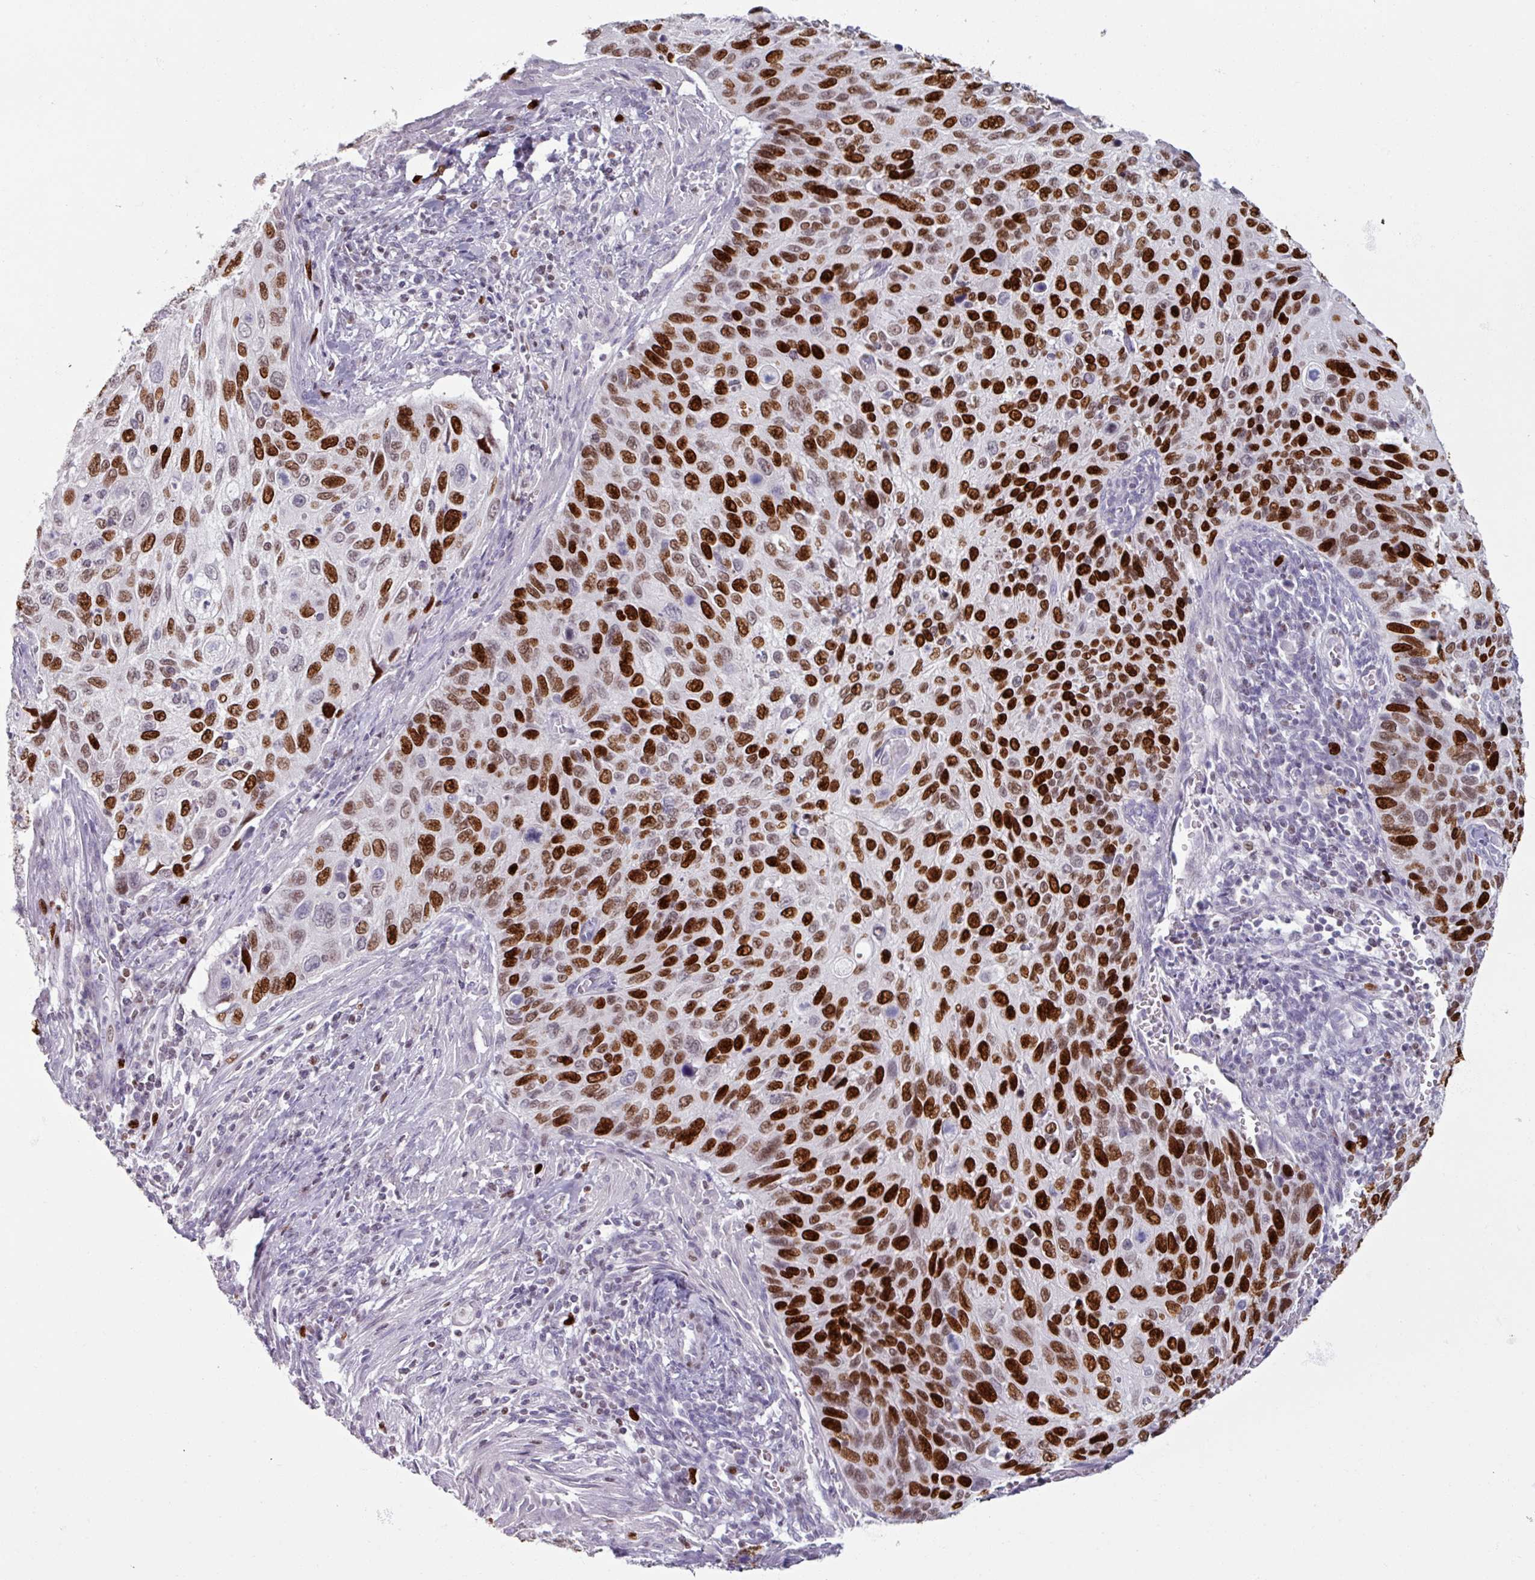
{"staining": {"intensity": "strong", "quantity": ">75%", "location": "nuclear"}, "tissue": "cervical cancer", "cell_type": "Tumor cells", "image_type": "cancer", "snomed": [{"axis": "morphology", "description": "Squamous cell carcinoma, NOS"}, {"axis": "topography", "description": "Cervix"}], "caption": "Cervical cancer was stained to show a protein in brown. There is high levels of strong nuclear expression in about >75% of tumor cells.", "gene": "ATAD2", "patient": {"sex": "female", "age": 70}}